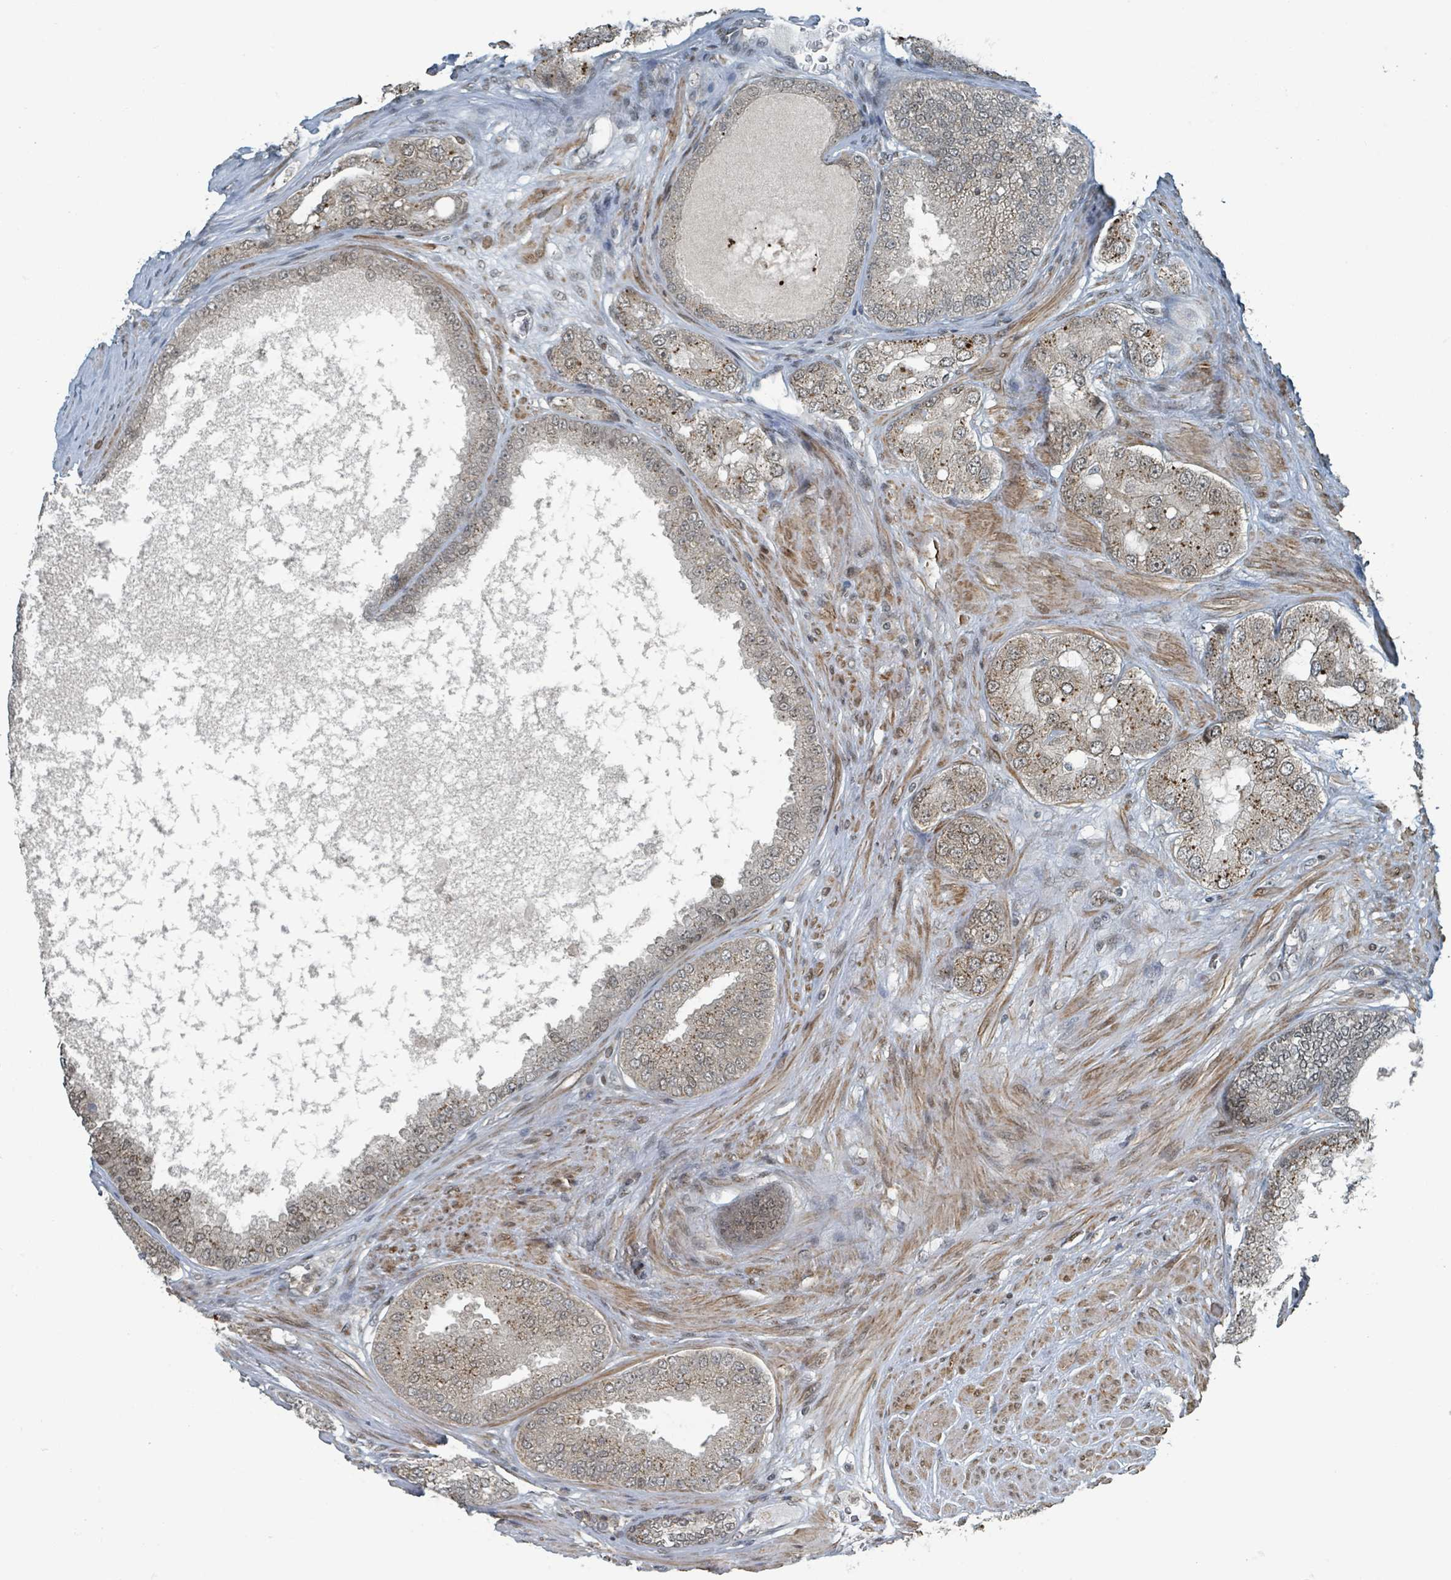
{"staining": {"intensity": "moderate", "quantity": ">75%", "location": "cytoplasmic/membranous"}, "tissue": "prostate cancer", "cell_type": "Tumor cells", "image_type": "cancer", "snomed": [{"axis": "morphology", "description": "Adenocarcinoma, High grade"}, {"axis": "topography", "description": "Prostate"}], "caption": "Moderate cytoplasmic/membranous protein positivity is present in approximately >75% of tumor cells in prostate adenocarcinoma (high-grade). Nuclei are stained in blue.", "gene": "PHIP", "patient": {"sex": "male", "age": 71}}